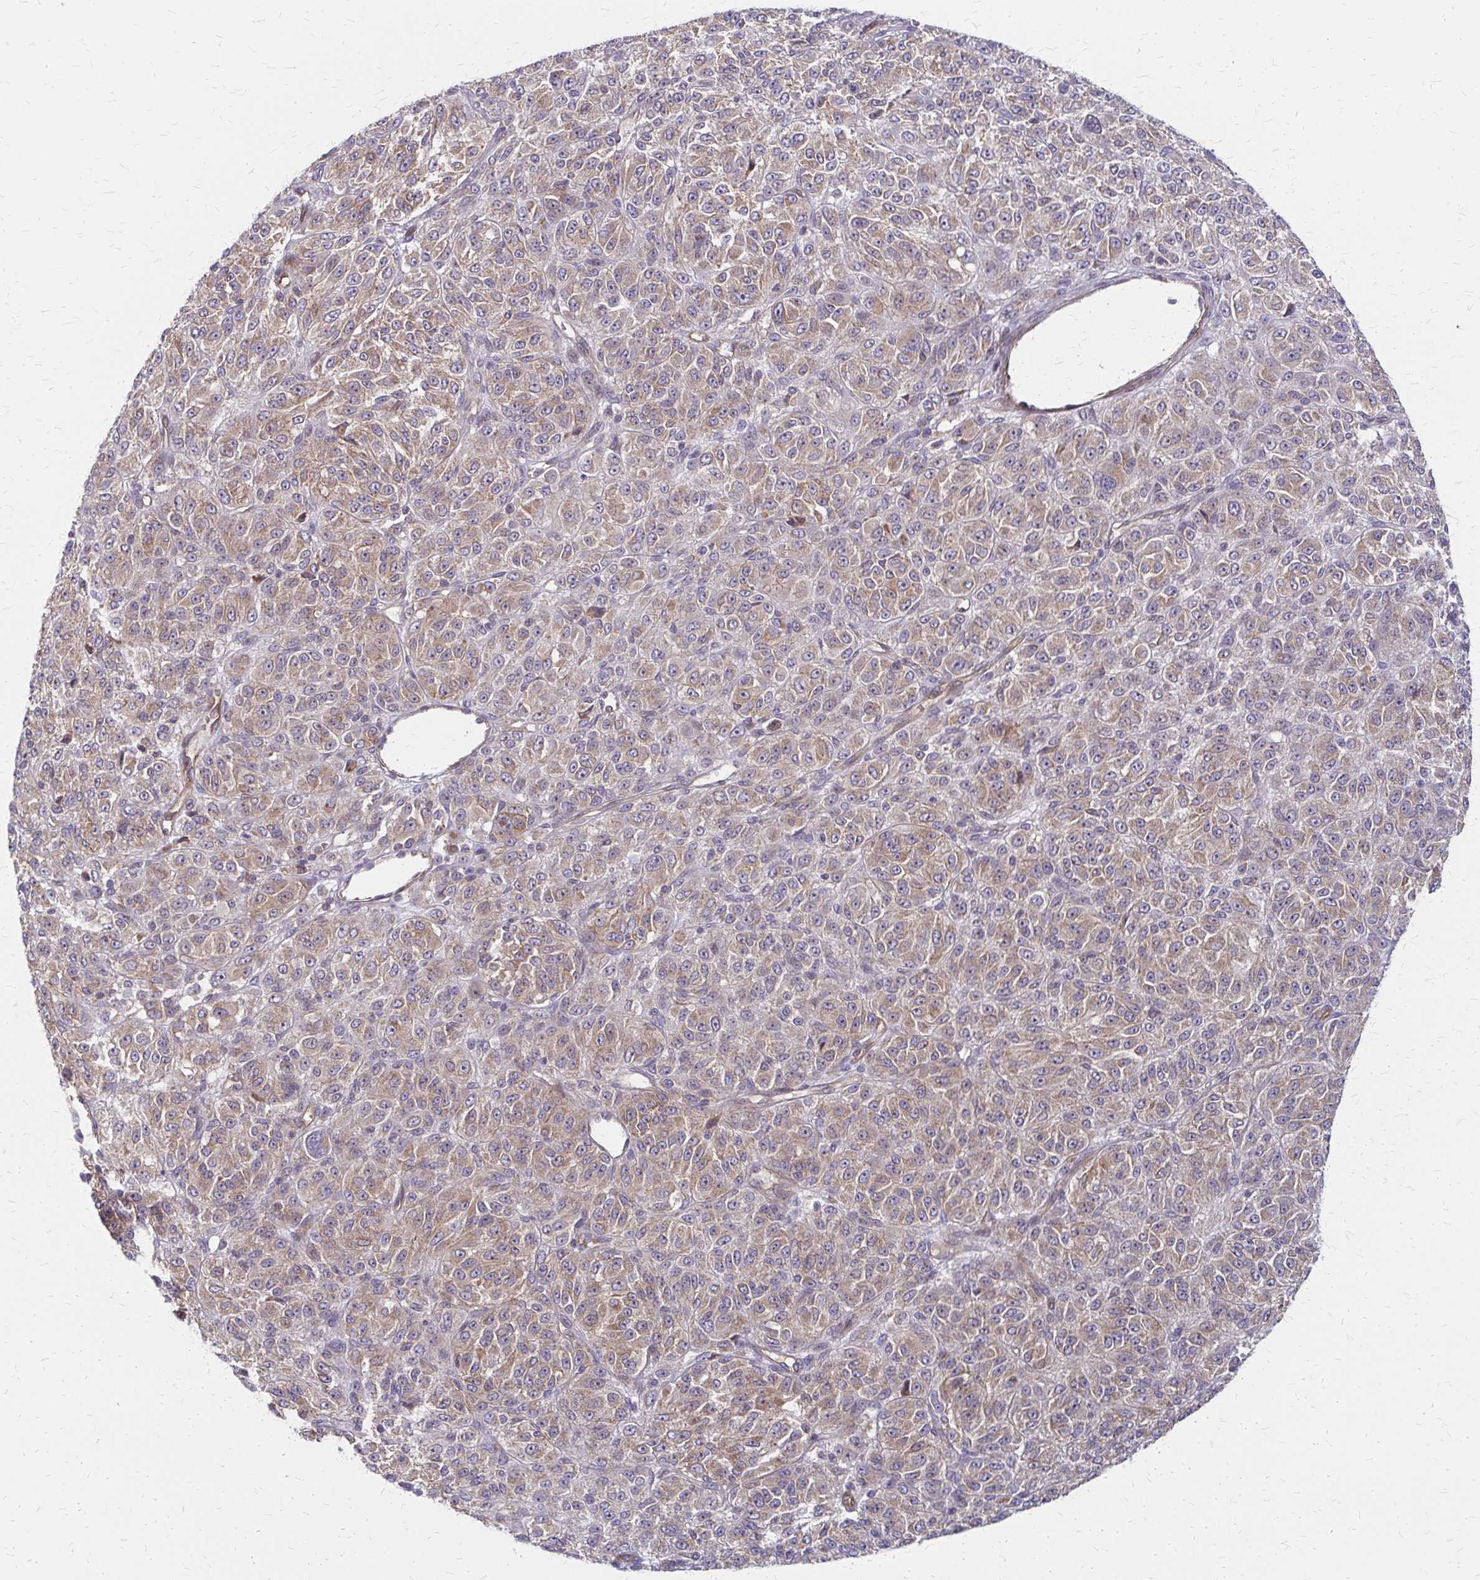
{"staining": {"intensity": "weak", "quantity": ">75%", "location": "cytoplasmic/membranous"}, "tissue": "melanoma", "cell_type": "Tumor cells", "image_type": "cancer", "snomed": [{"axis": "morphology", "description": "Malignant melanoma, Metastatic site"}, {"axis": "topography", "description": "Brain"}], "caption": "This histopathology image exhibits melanoma stained with immunohistochemistry to label a protein in brown. The cytoplasmic/membranous of tumor cells show weak positivity for the protein. Nuclei are counter-stained blue.", "gene": "ZNF383", "patient": {"sex": "female", "age": 56}}